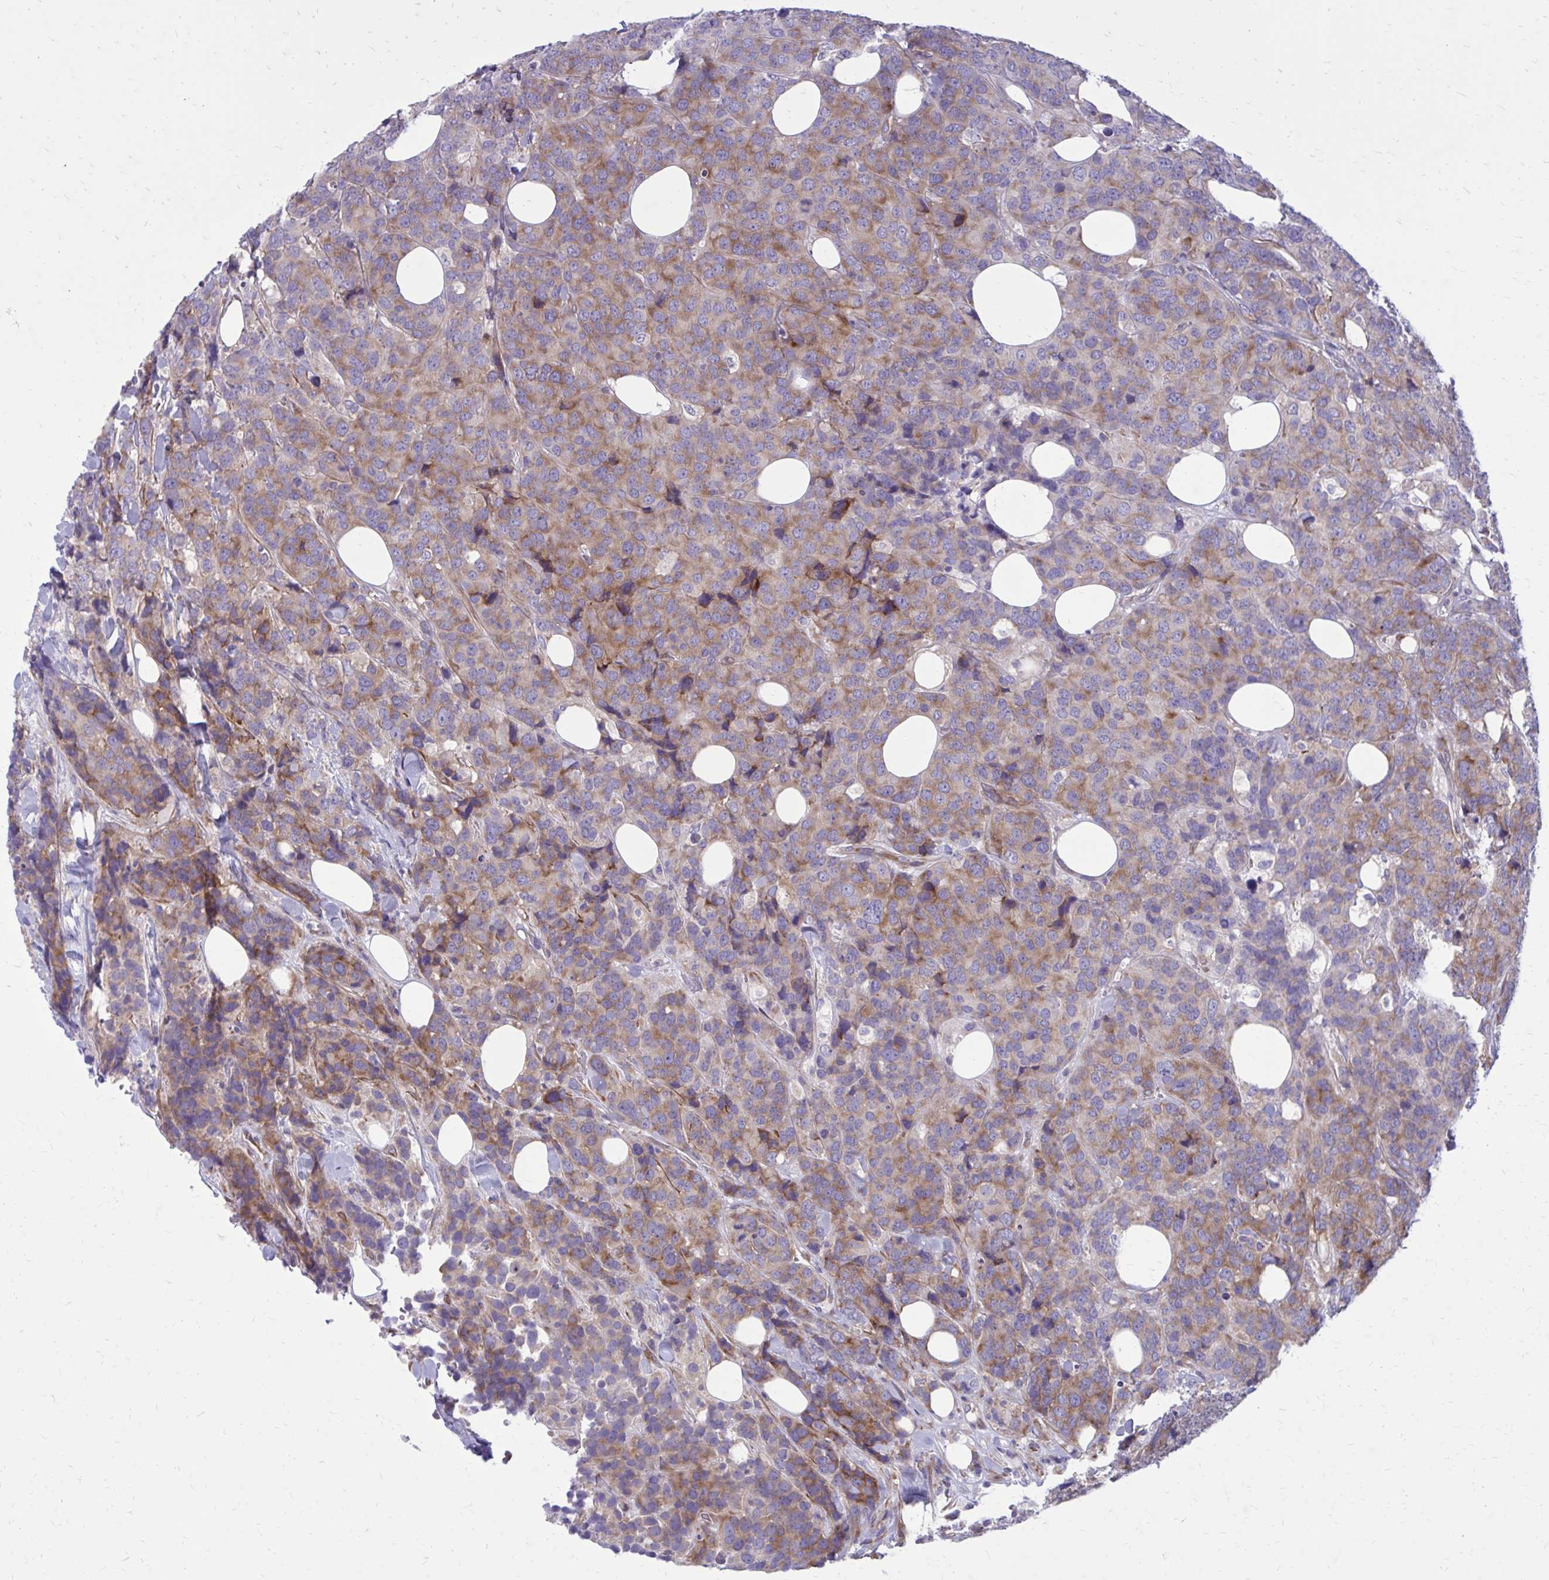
{"staining": {"intensity": "moderate", "quantity": ">75%", "location": "cytoplasmic/membranous"}, "tissue": "breast cancer", "cell_type": "Tumor cells", "image_type": "cancer", "snomed": [{"axis": "morphology", "description": "Lobular carcinoma"}, {"axis": "topography", "description": "Breast"}], "caption": "Breast cancer (lobular carcinoma) was stained to show a protein in brown. There is medium levels of moderate cytoplasmic/membranous positivity in approximately >75% of tumor cells.", "gene": "GIGYF2", "patient": {"sex": "female", "age": 59}}